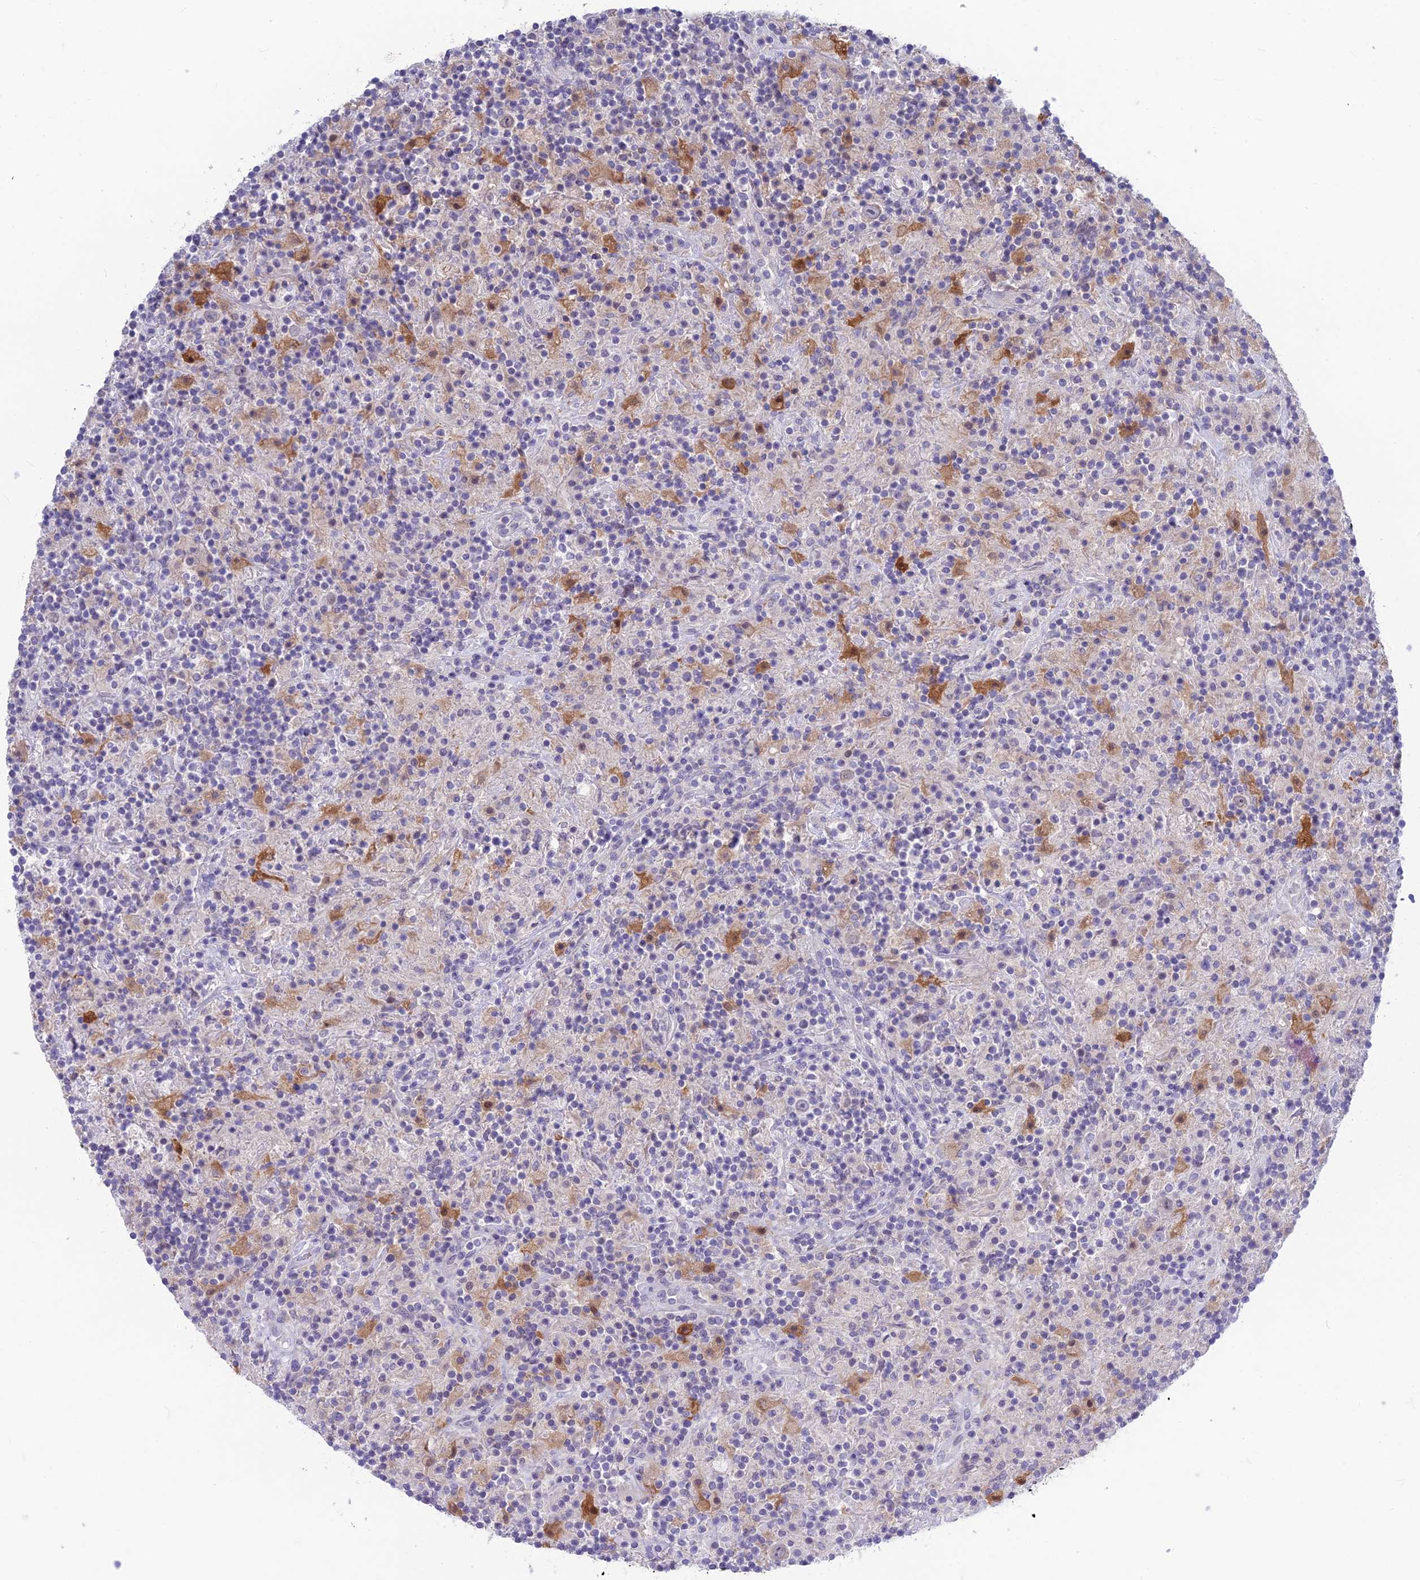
{"staining": {"intensity": "negative", "quantity": "none", "location": "none"}, "tissue": "lymphoma", "cell_type": "Tumor cells", "image_type": "cancer", "snomed": [{"axis": "morphology", "description": "Hodgkin's disease, NOS"}, {"axis": "topography", "description": "Lymph node"}], "caption": "This is a image of immunohistochemistry (IHC) staining of lymphoma, which shows no expression in tumor cells.", "gene": "SNTN", "patient": {"sex": "male", "age": 70}}